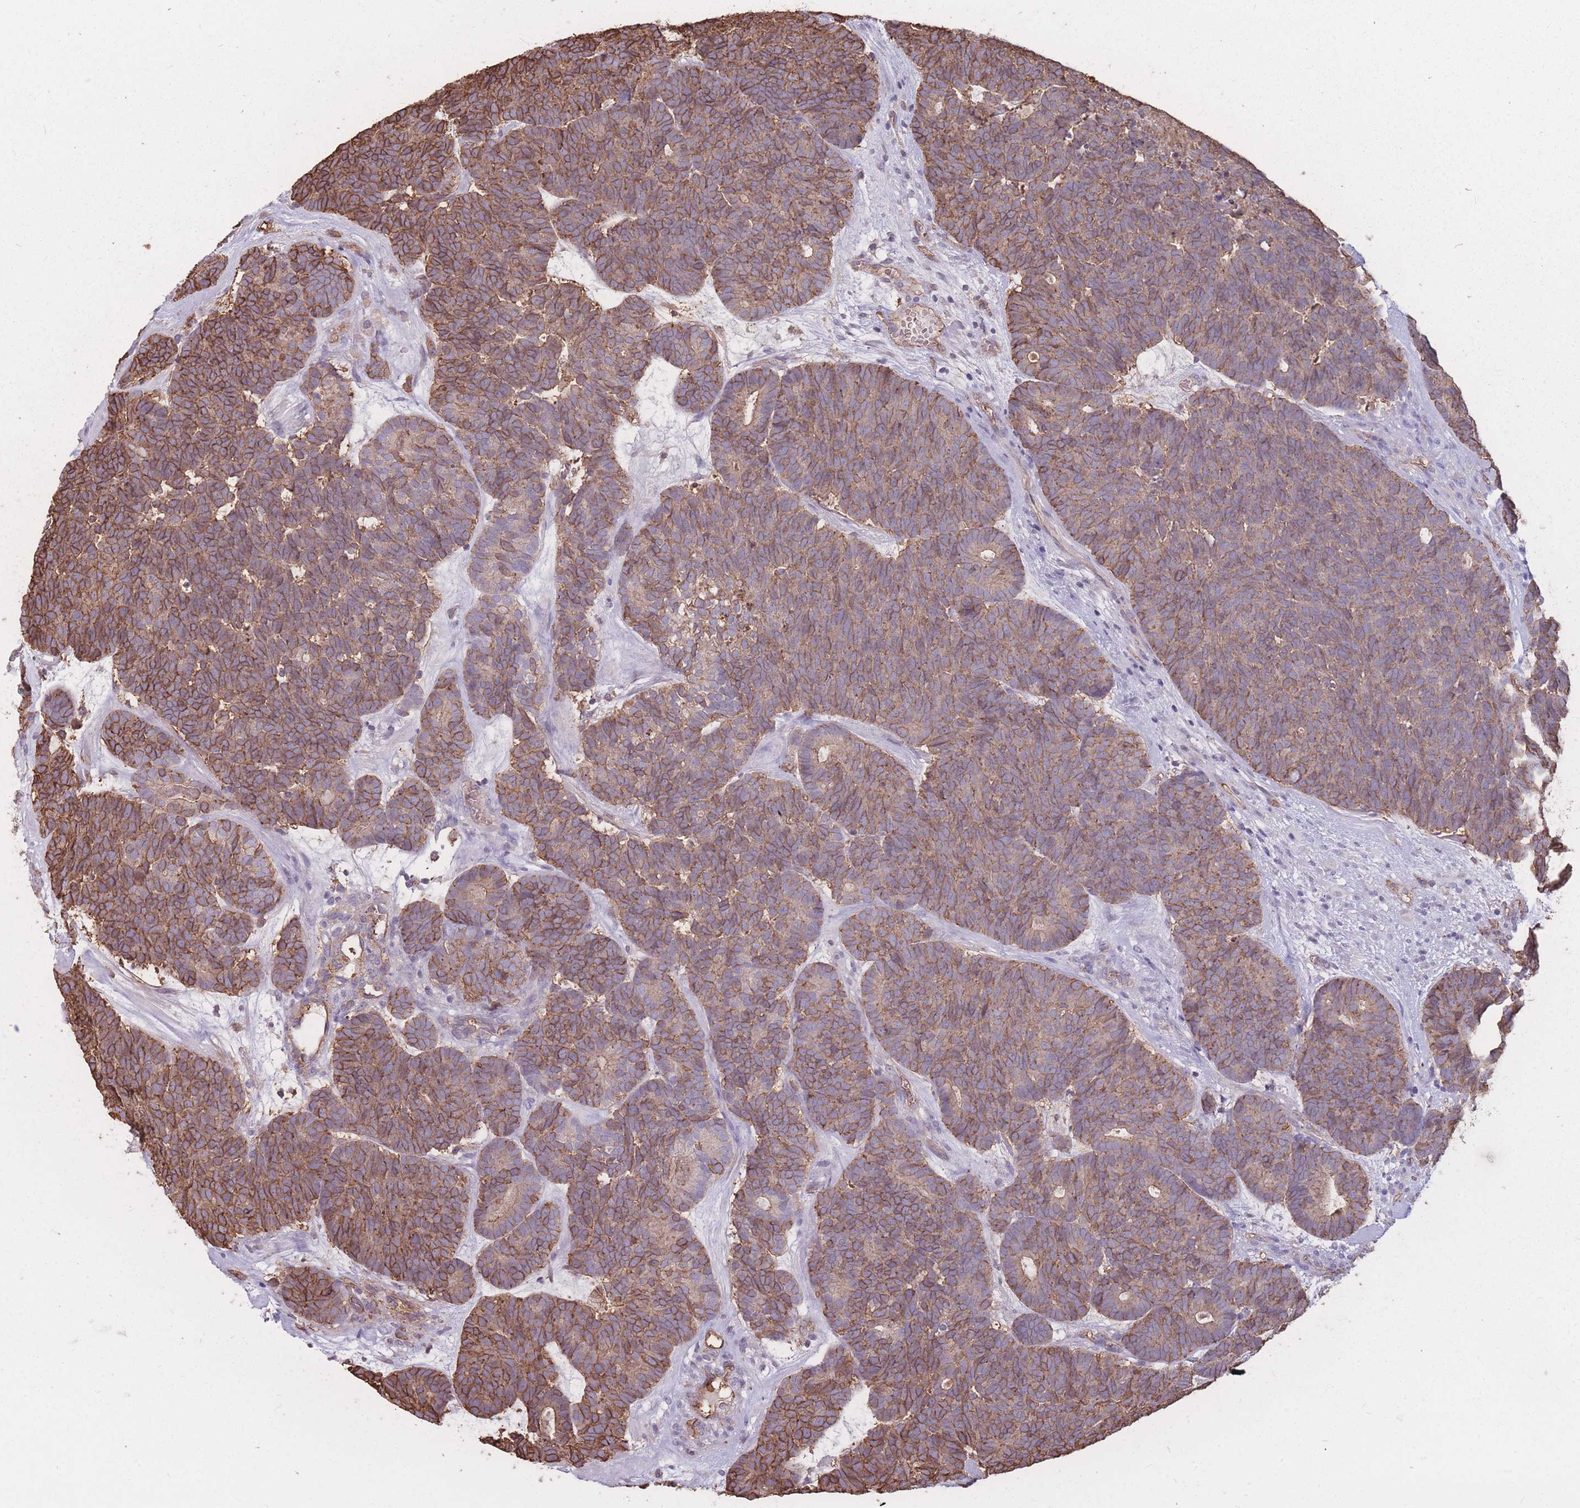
{"staining": {"intensity": "strong", "quantity": ">75%", "location": "cytoplasmic/membranous"}, "tissue": "head and neck cancer", "cell_type": "Tumor cells", "image_type": "cancer", "snomed": [{"axis": "morphology", "description": "Adenocarcinoma, NOS"}, {"axis": "topography", "description": "Head-Neck"}], "caption": "Immunohistochemical staining of human head and neck cancer (adenocarcinoma) shows high levels of strong cytoplasmic/membranous protein positivity in about >75% of tumor cells.", "gene": "GNA11", "patient": {"sex": "female", "age": 81}}